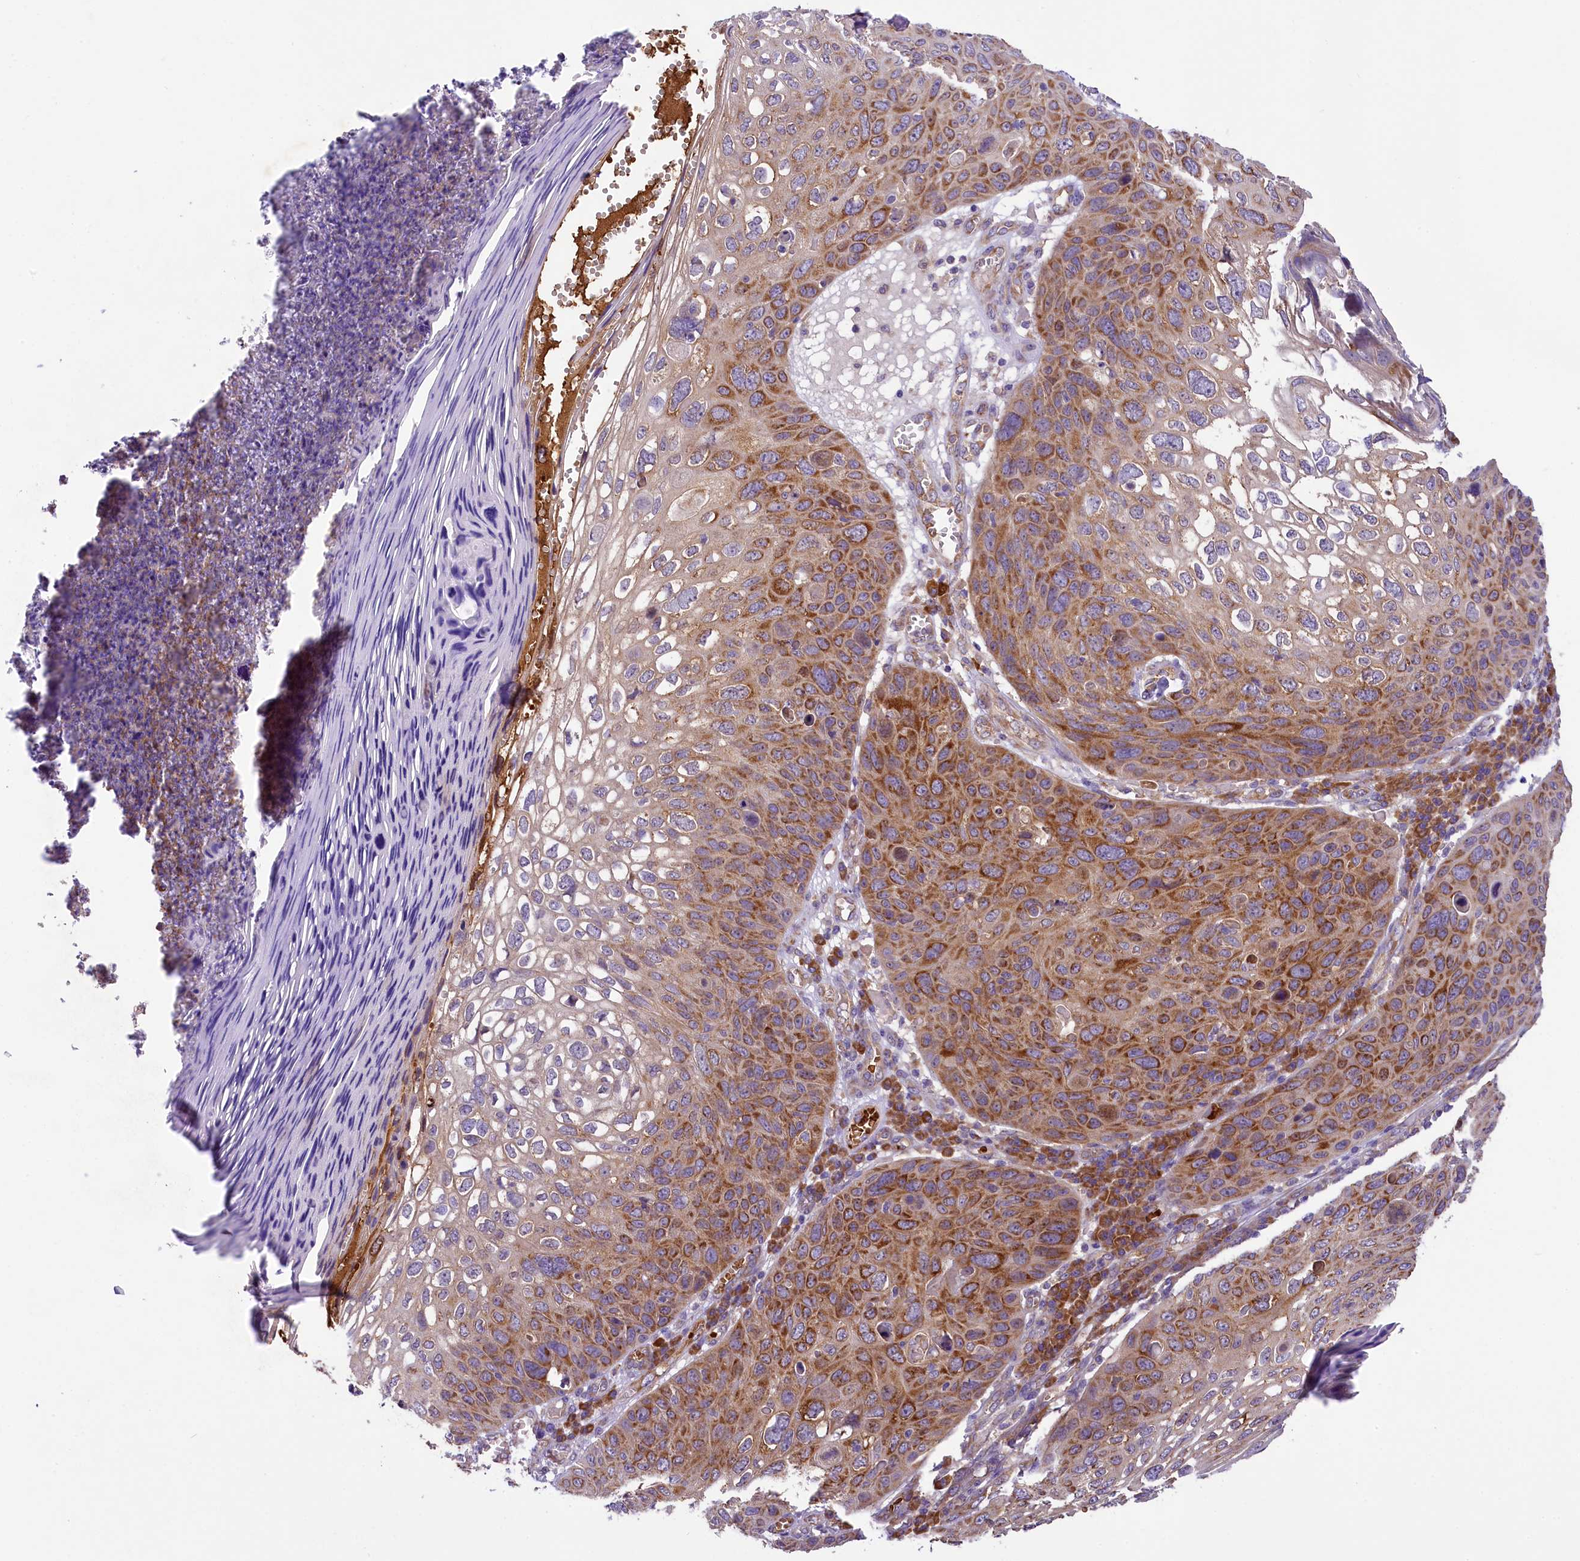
{"staining": {"intensity": "strong", "quantity": "25%-75%", "location": "cytoplasmic/membranous"}, "tissue": "skin cancer", "cell_type": "Tumor cells", "image_type": "cancer", "snomed": [{"axis": "morphology", "description": "Squamous cell carcinoma, NOS"}, {"axis": "topography", "description": "Skin"}], "caption": "The image demonstrates staining of skin cancer, revealing strong cytoplasmic/membranous protein staining (brown color) within tumor cells.", "gene": "LARP4", "patient": {"sex": "female", "age": 90}}